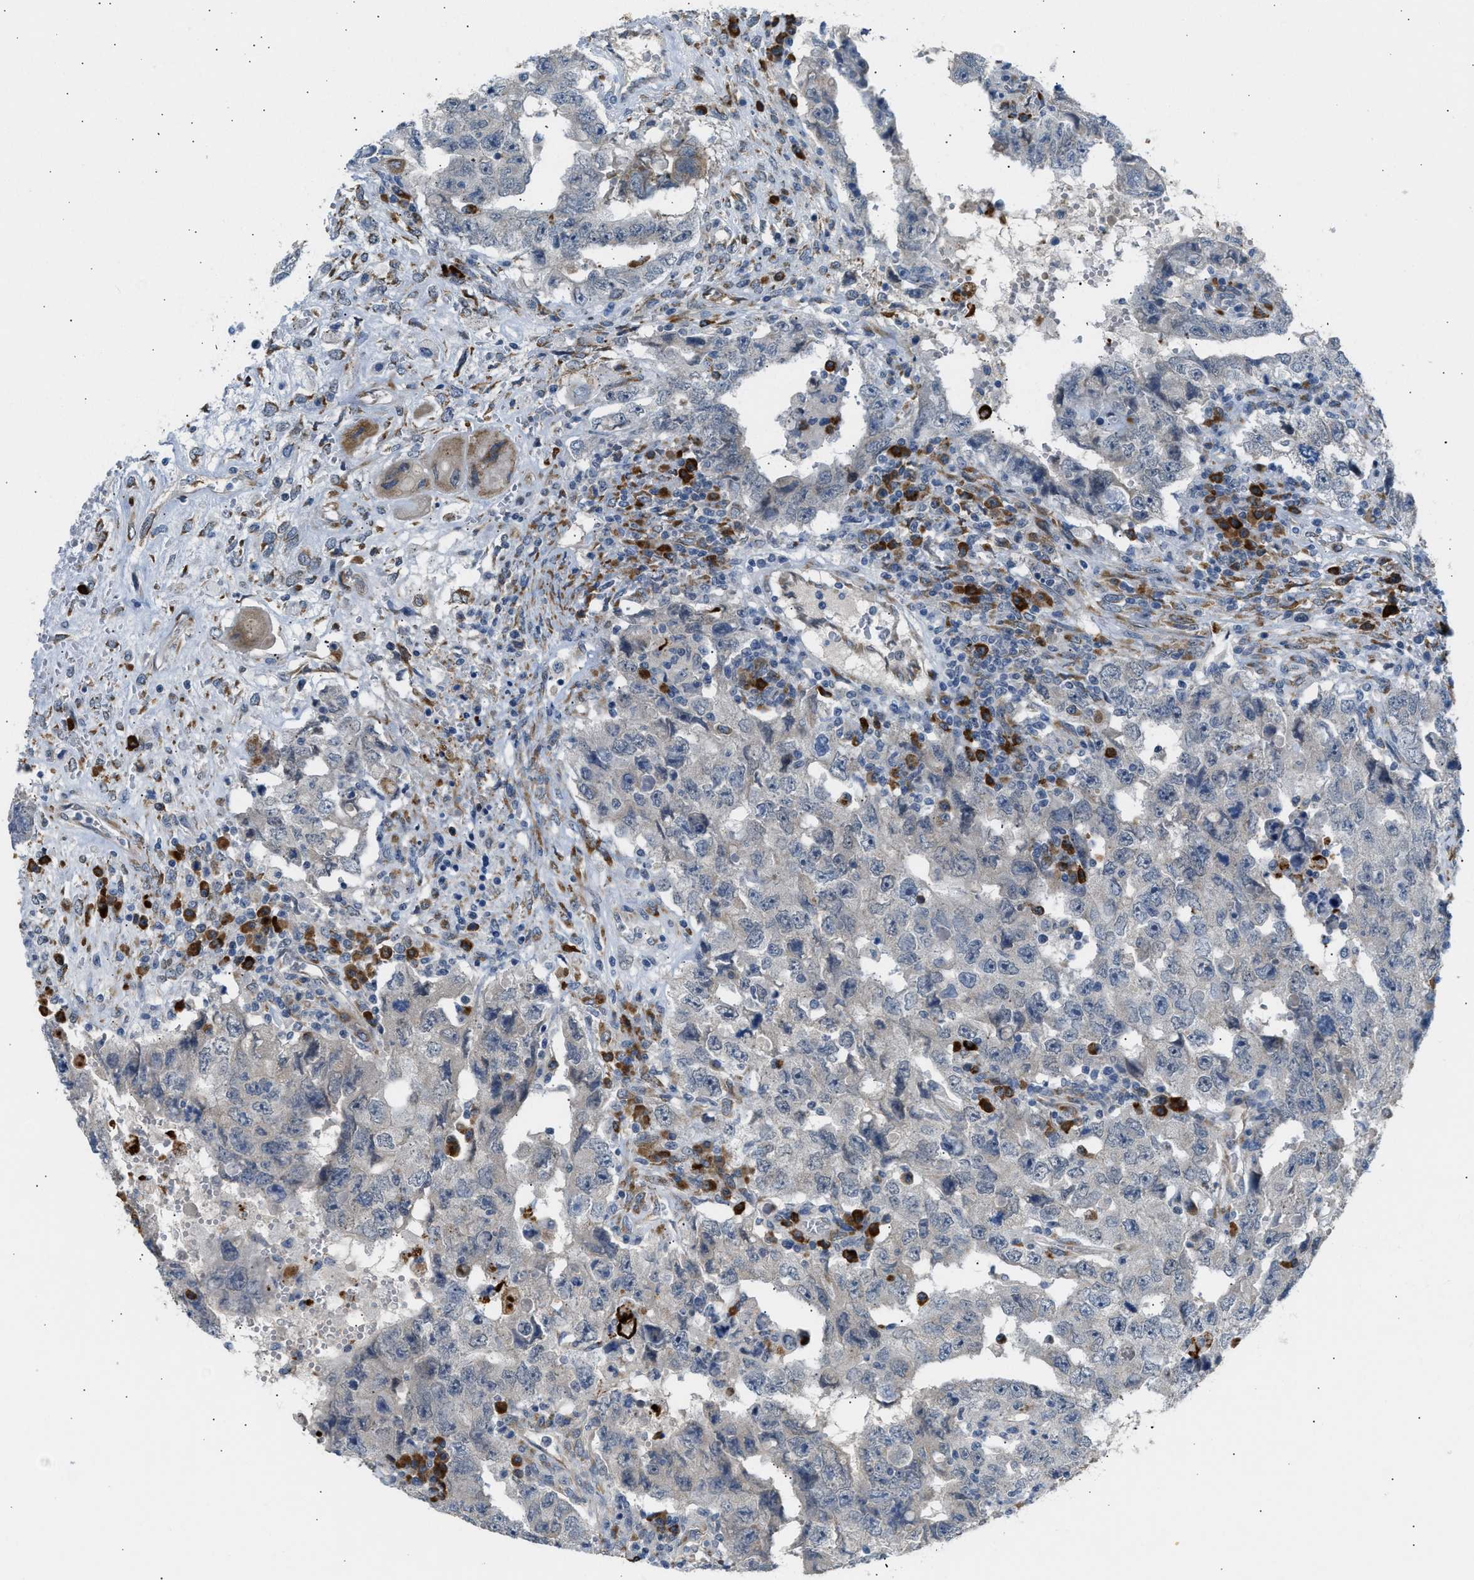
{"staining": {"intensity": "moderate", "quantity": "<25%", "location": "cytoplasmic/membranous"}, "tissue": "testis cancer", "cell_type": "Tumor cells", "image_type": "cancer", "snomed": [{"axis": "morphology", "description": "Carcinoma, Embryonal, NOS"}, {"axis": "topography", "description": "Testis"}], "caption": "The immunohistochemical stain shows moderate cytoplasmic/membranous positivity in tumor cells of testis cancer (embryonal carcinoma) tissue. Using DAB (brown) and hematoxylin (blue) stains, captured at high magnification using brightfield microscopy.", "gene": "KCNC2", "patient": {"sex": "male", "age": 26}}